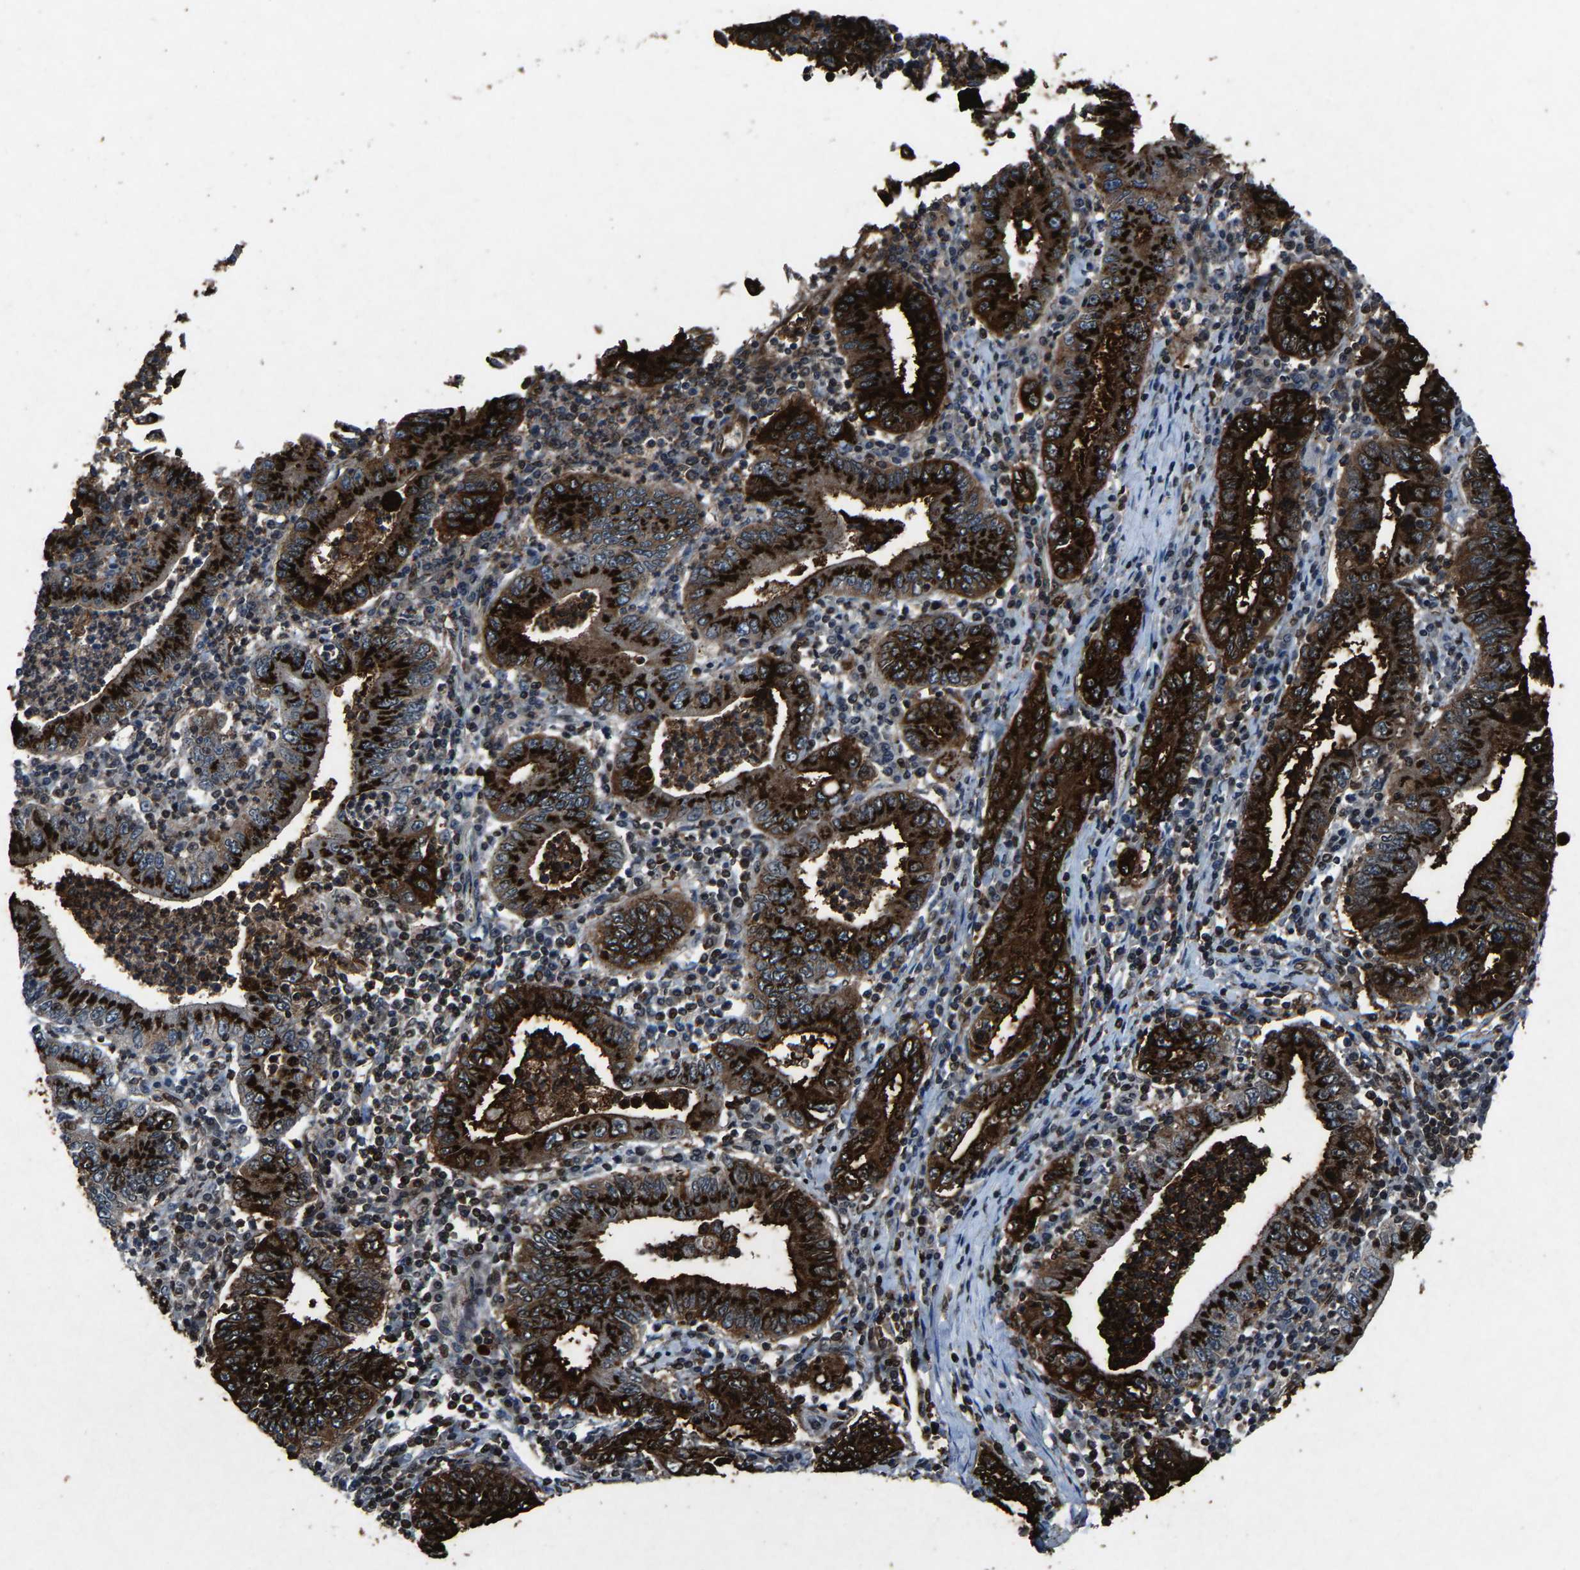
{"staining": {"intensity": "strong", "quantity": ">75%", "location": "cytoplasmic/membranous"}, "tissue": "stomach cancer", "cell_type": "Tumor cells", "image_type": "cancer", "snomed": [{"axis": "morphology", "description": "Normal tissue, NOS"}, {"axis": "morphology", "description": "Adenocarcinoma, NOS"}, {"axis": "topography", "description": "Esophagus"}, {"axis": "topography", "description": "Stomach, upper"}, {"axis": "topography", "description": "Peripheral nerve tissue"}], "caption": "Immunohistochemical staining of stomach adenocarcinoma demonstrates strong cytoplasmic/membranous protein expression in about >75% of tumor cells.", "gene": "ATXN3", "patient": {"sex": "male", "age": 62}}